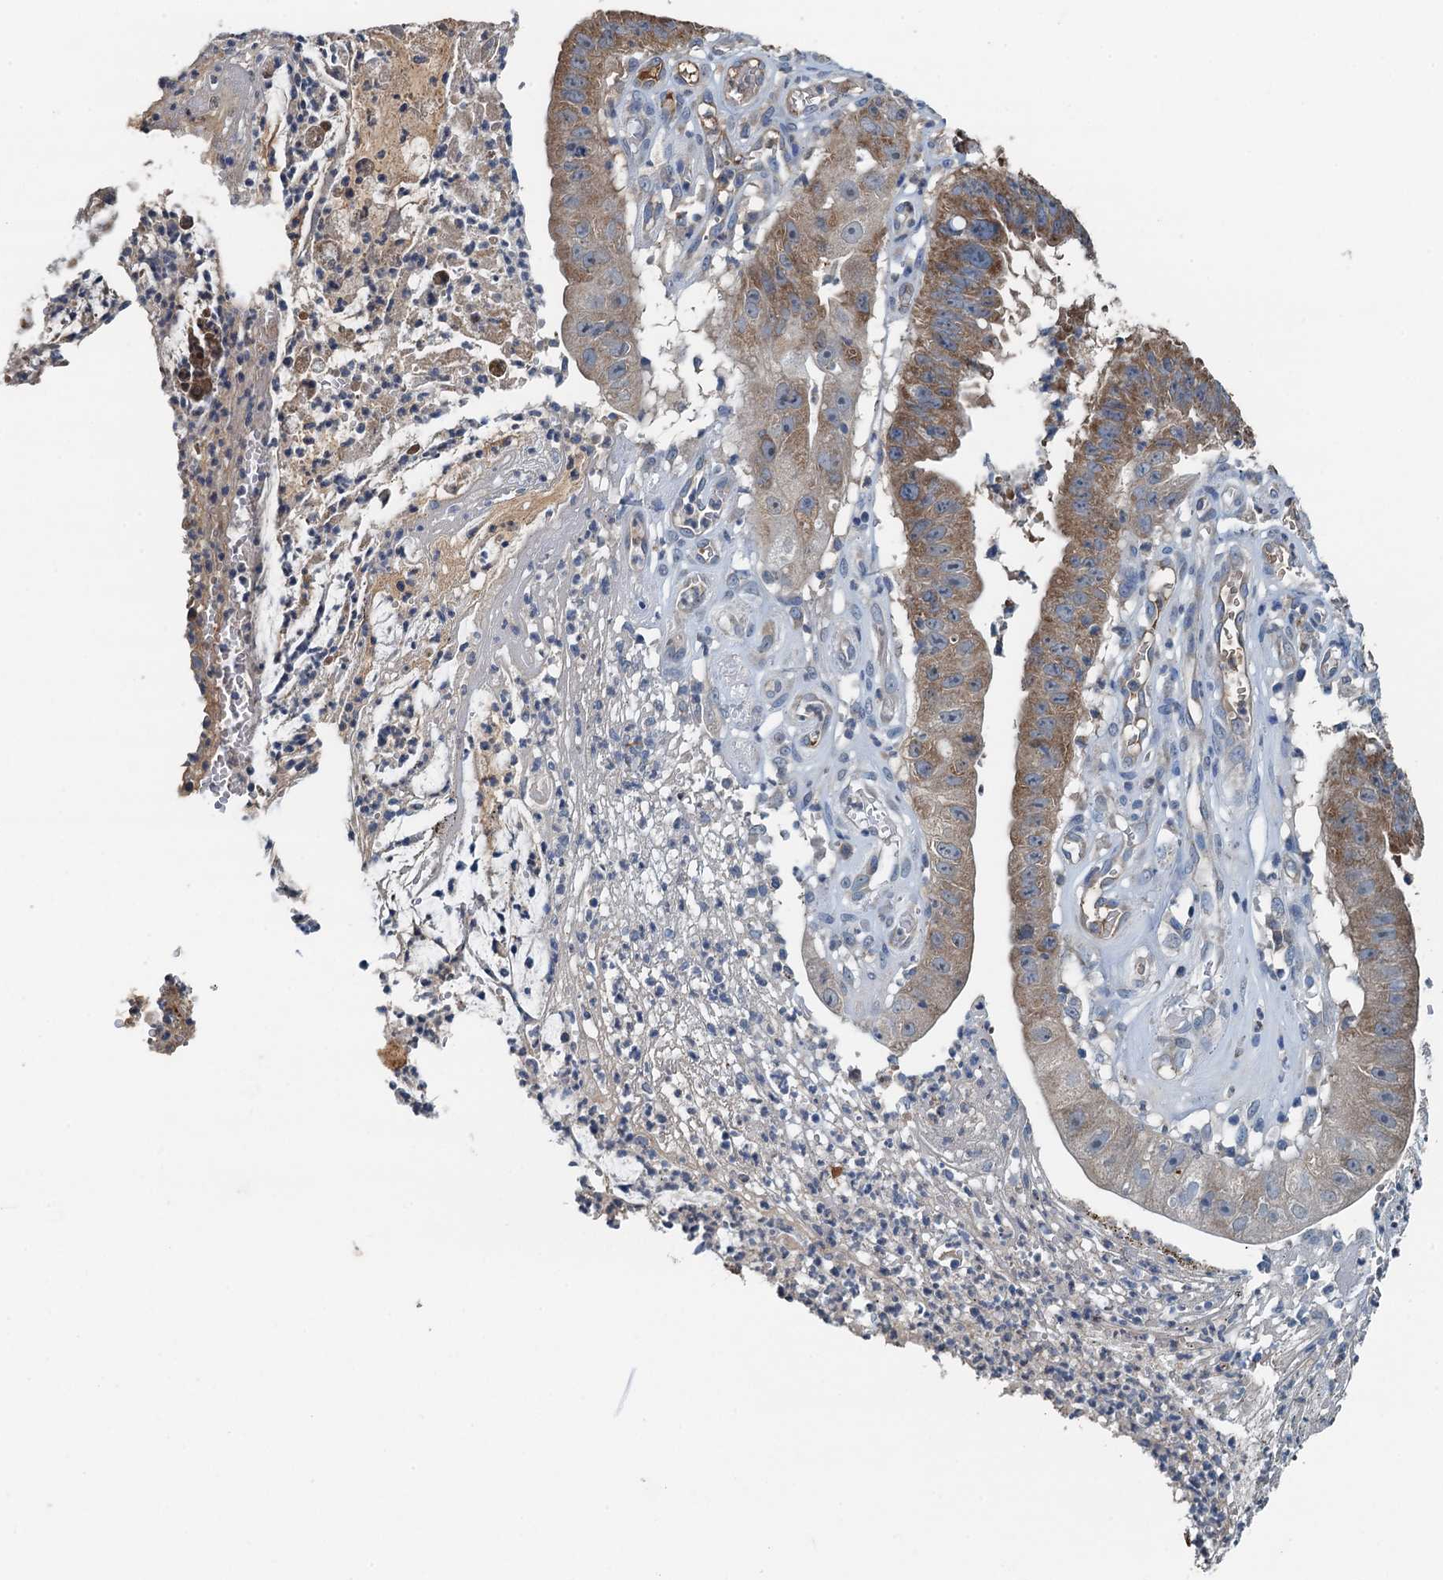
{"staining": {"intensity": "moderate", "quantity": ">75%", "location": "cytoplasmic/membranous"}, "tissue": "stomach cancer", "cell_type": "Tumor cells", "image_type": "cancer", "snomed": [{"axis": "morphology", "description": "Adenocarcinoma, NOS"}, {"axis": "topography", "description": "Stomach"}], "caption": "This photomicrograph reveals immunohistochemistry (IHC) staining of stomach cancer (adenocarcinoma), with medium moderate cytoplasmic/membranous expression in approximately >75% of tumor cells.", "gene": "LSM14B", "patient": {"sex": "male", "age": 59}}